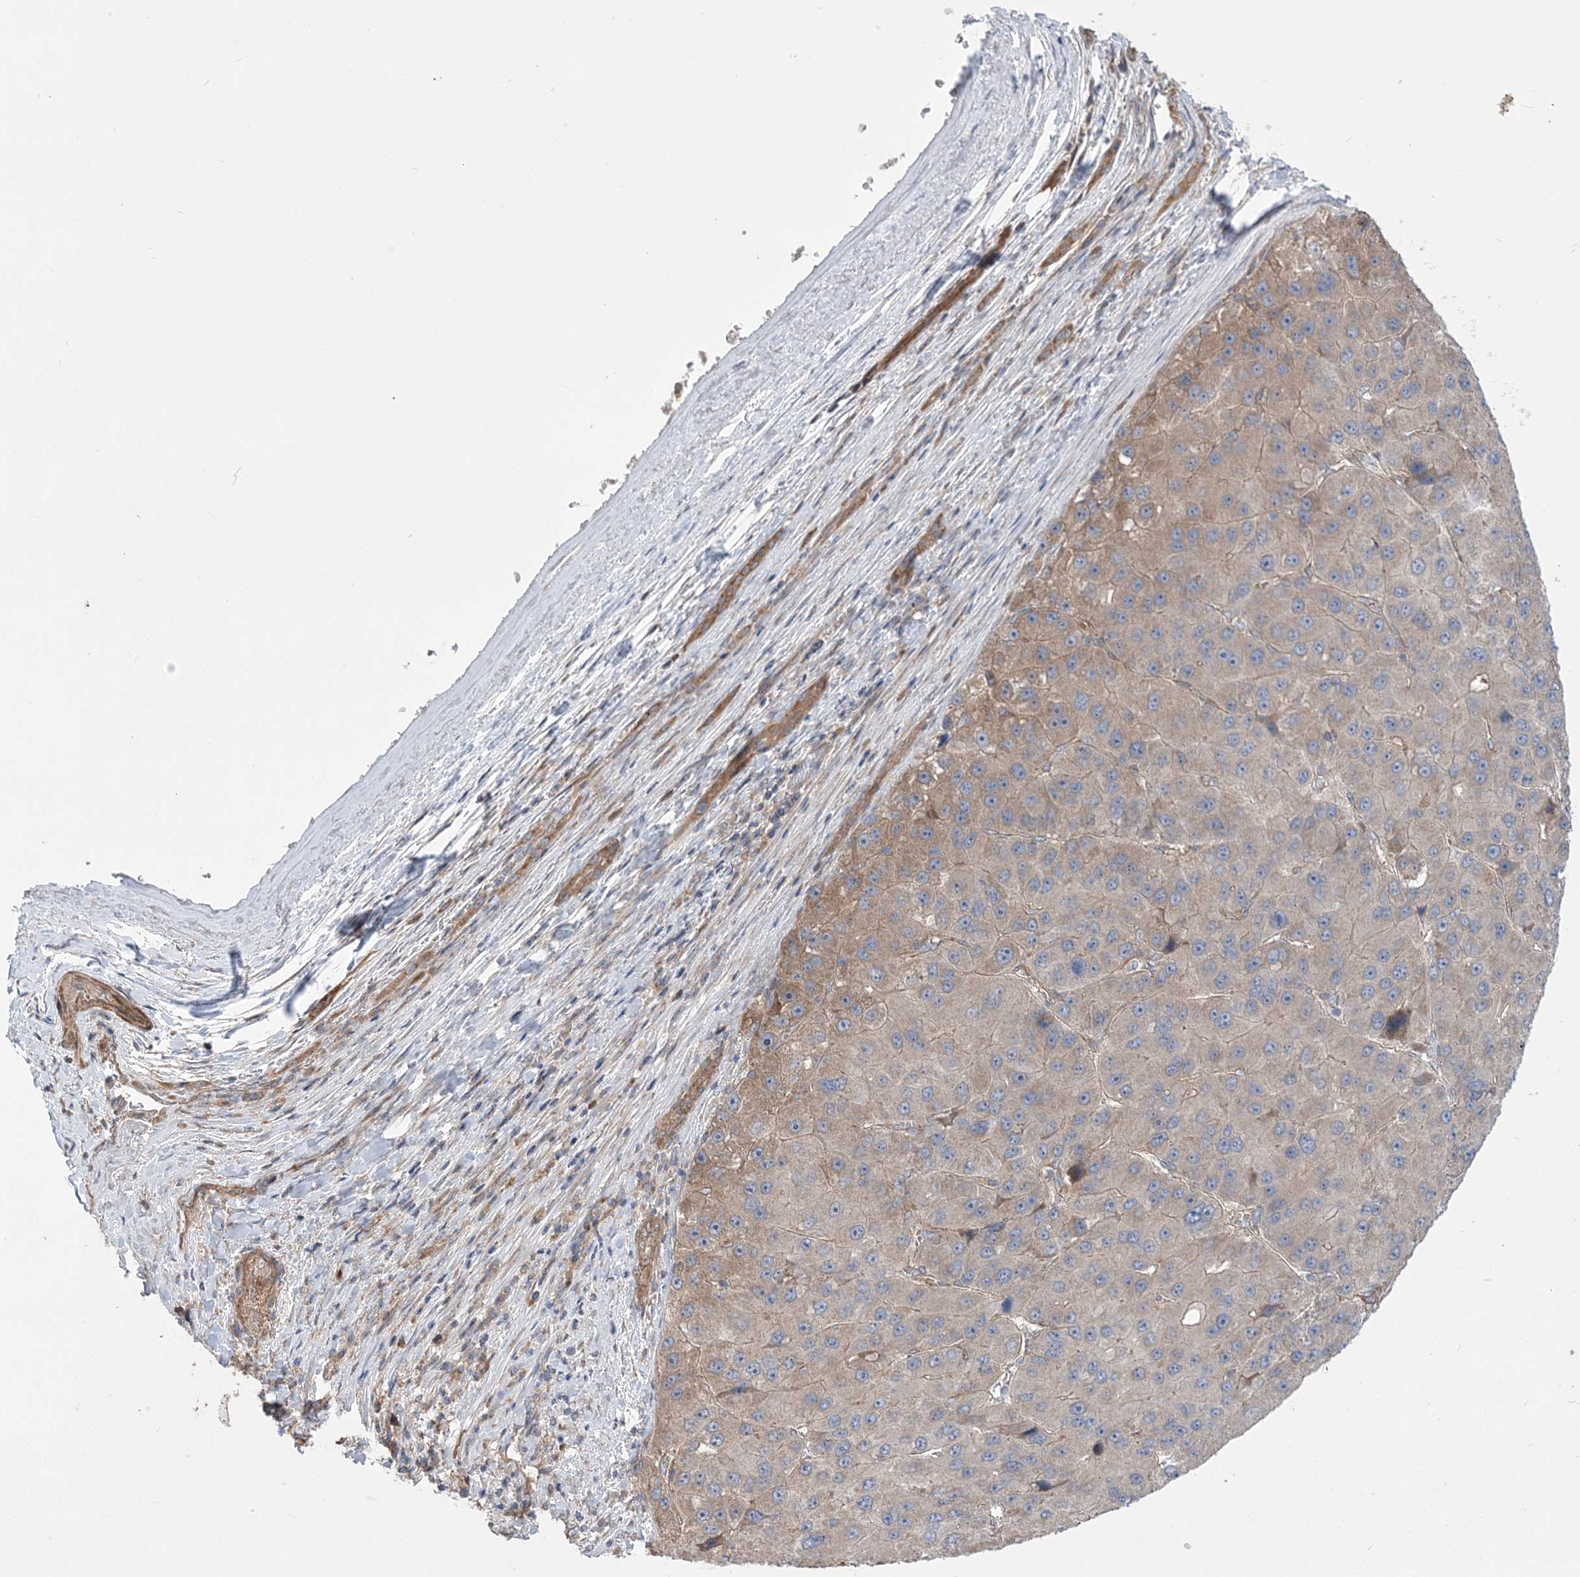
{"staining": {"intensity": "weak", "quantity": "25%-75%", "location": "cytoplasmic/membranous"}, "tissue": "liver cancer", "cell_type": "Tumor cells", "image_type": "cancer", "snomed": [{"axis": "morphology", "description": "Carcinoma, Hepatocellular, NOS"}, {"axis": "topography", "description": "Liver"}], "caption": "Immunohistochemistry histopathology image of neoplastic tissue: human liver hepatocellular carcinoma stained using IHC displays low levels of weak protein expression localized specifically in the cytoplasmic/membranous of tumor cells, appearing as a cytoplasmic/membranous brown color.", "gene": "MTRF1L", "patient": {"sex": "female", "age": 73}}